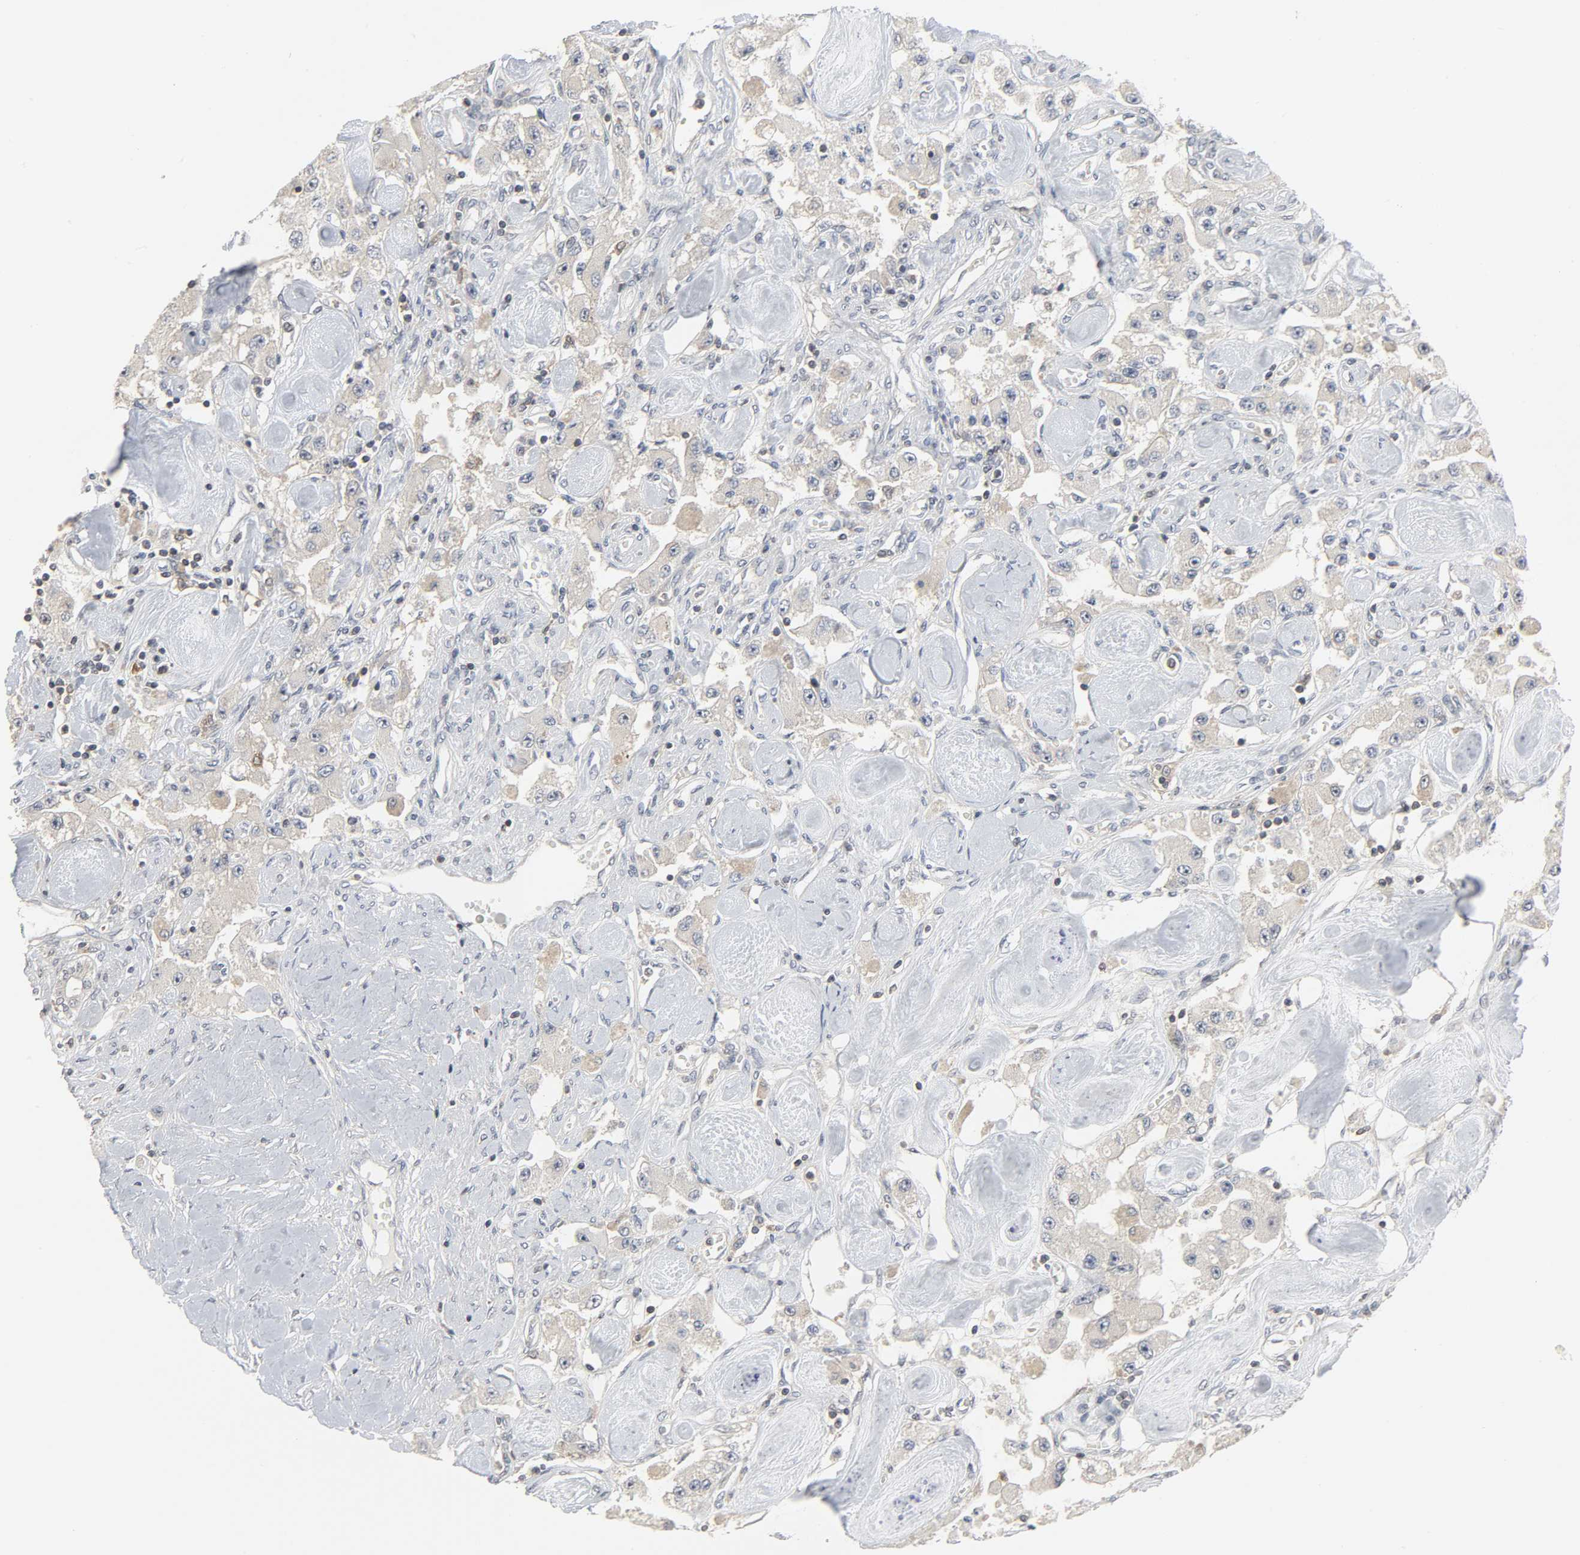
{"staining": {"intensity": "weak", "quantity": "25%-75%", "location": "cytoplasmic/membranous"}, "tissue": "carcinoid", "cell_type": "Tumor cells", "image_type": "cancer", "snomed": [{"axis": "morphology", "description": "Carcinoid, malignant, NOS"}, {"axis": "topography", "description": "Pancreas"}], "caption": "Malignant carcinoid stained for a protein (brown) reveals weak cytoplasmic/membranous positive expression in approximately 25%-75% of tumor cells.", "gene": "PLEKHA2", "patient": {"sex": "male", "age": 41}}